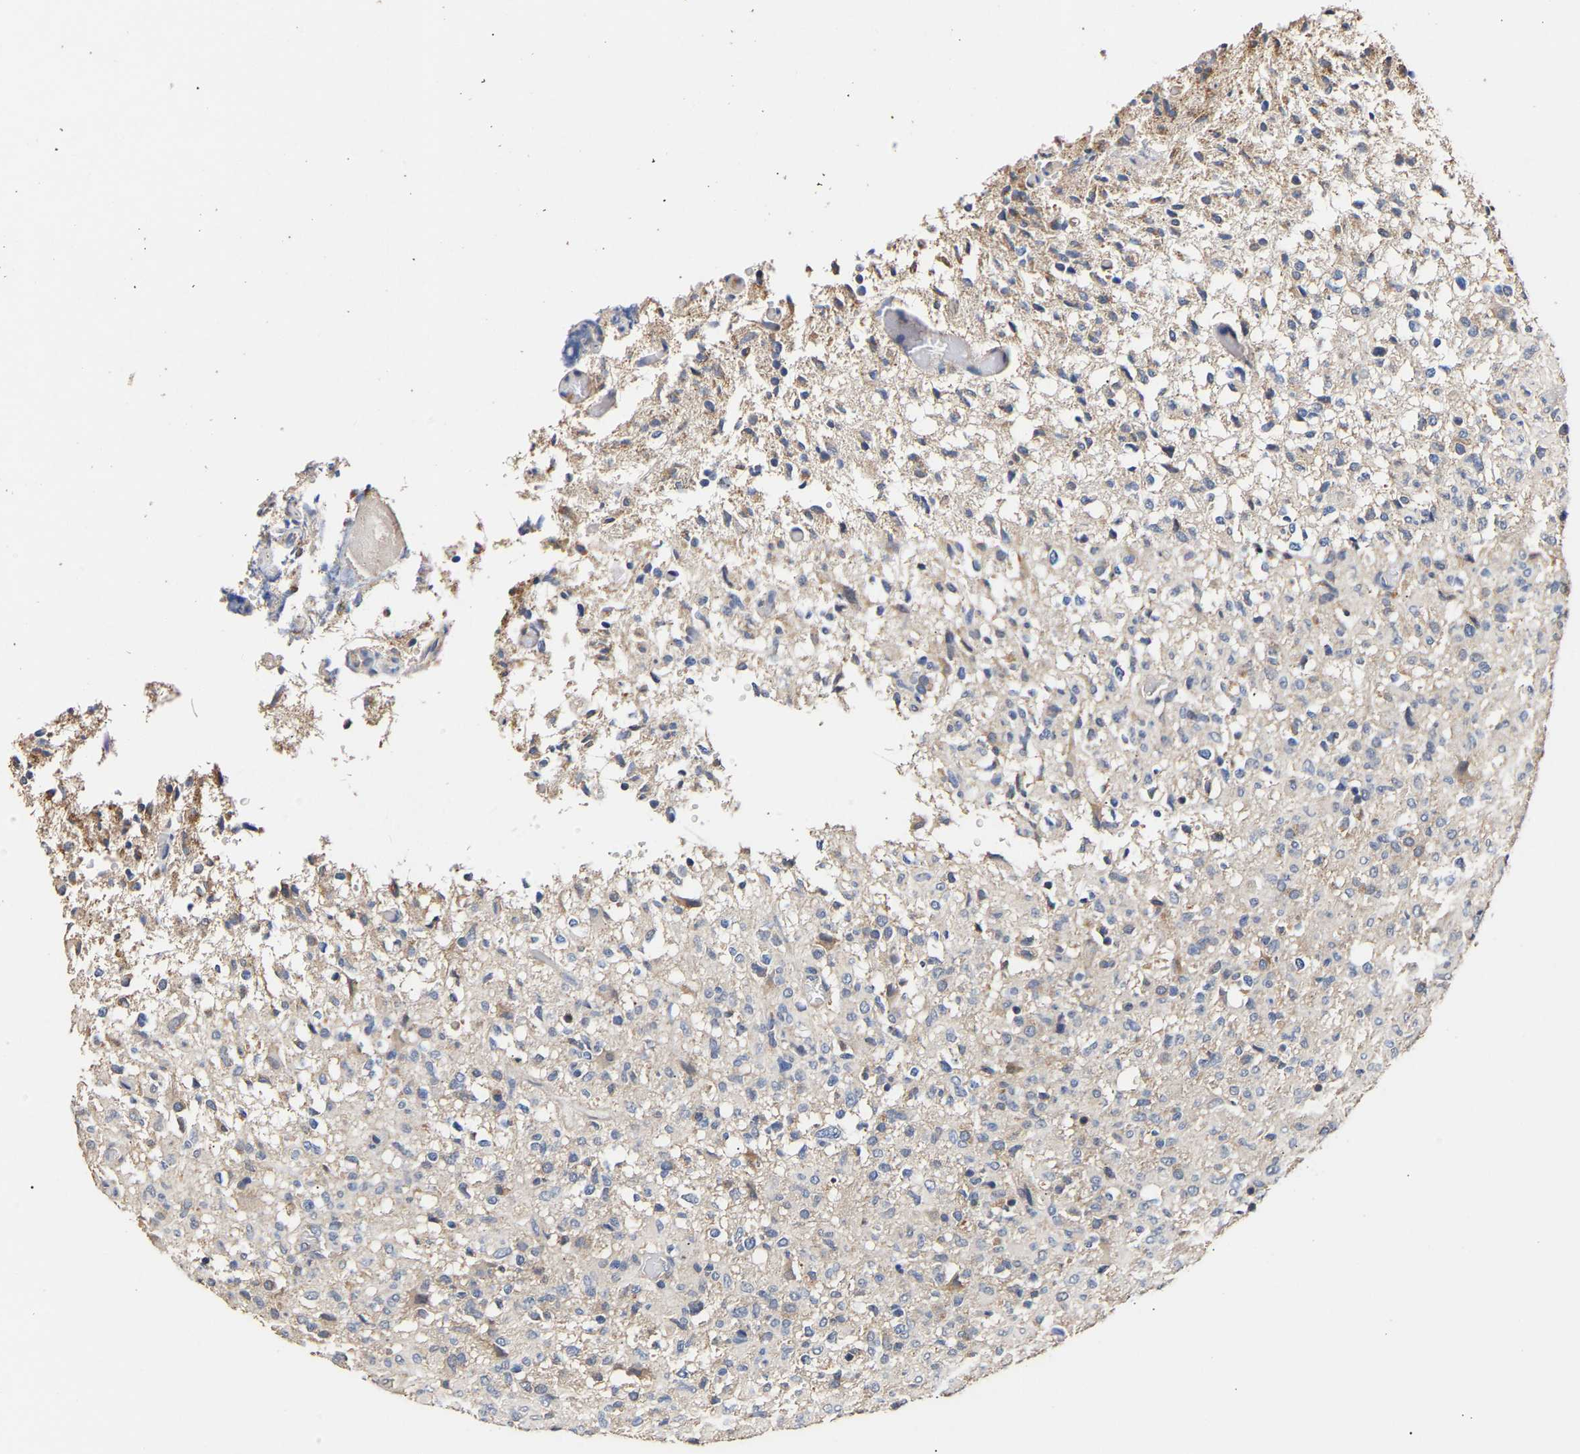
{"staining": {"intensity": "negative", "quantity": "none", "location": "none"}, "tissue": "glioma", "cell_type": "Tumor cells", "image_type": "cancer", "snomed": [{"axis": "morphology", "description": "Glioma, malignant, High grade"}, {"axis": "topography", "description": "Brain"}], "caption": "The photomicrograph demonstrates no significant expression in tumor cells of glioma. (DAB immunohistochemistry (IHC) visualized using brightfield microscopy, high magnification).", "gene": "ZNF26", "patient": {"sex": "female", "age": 57}}